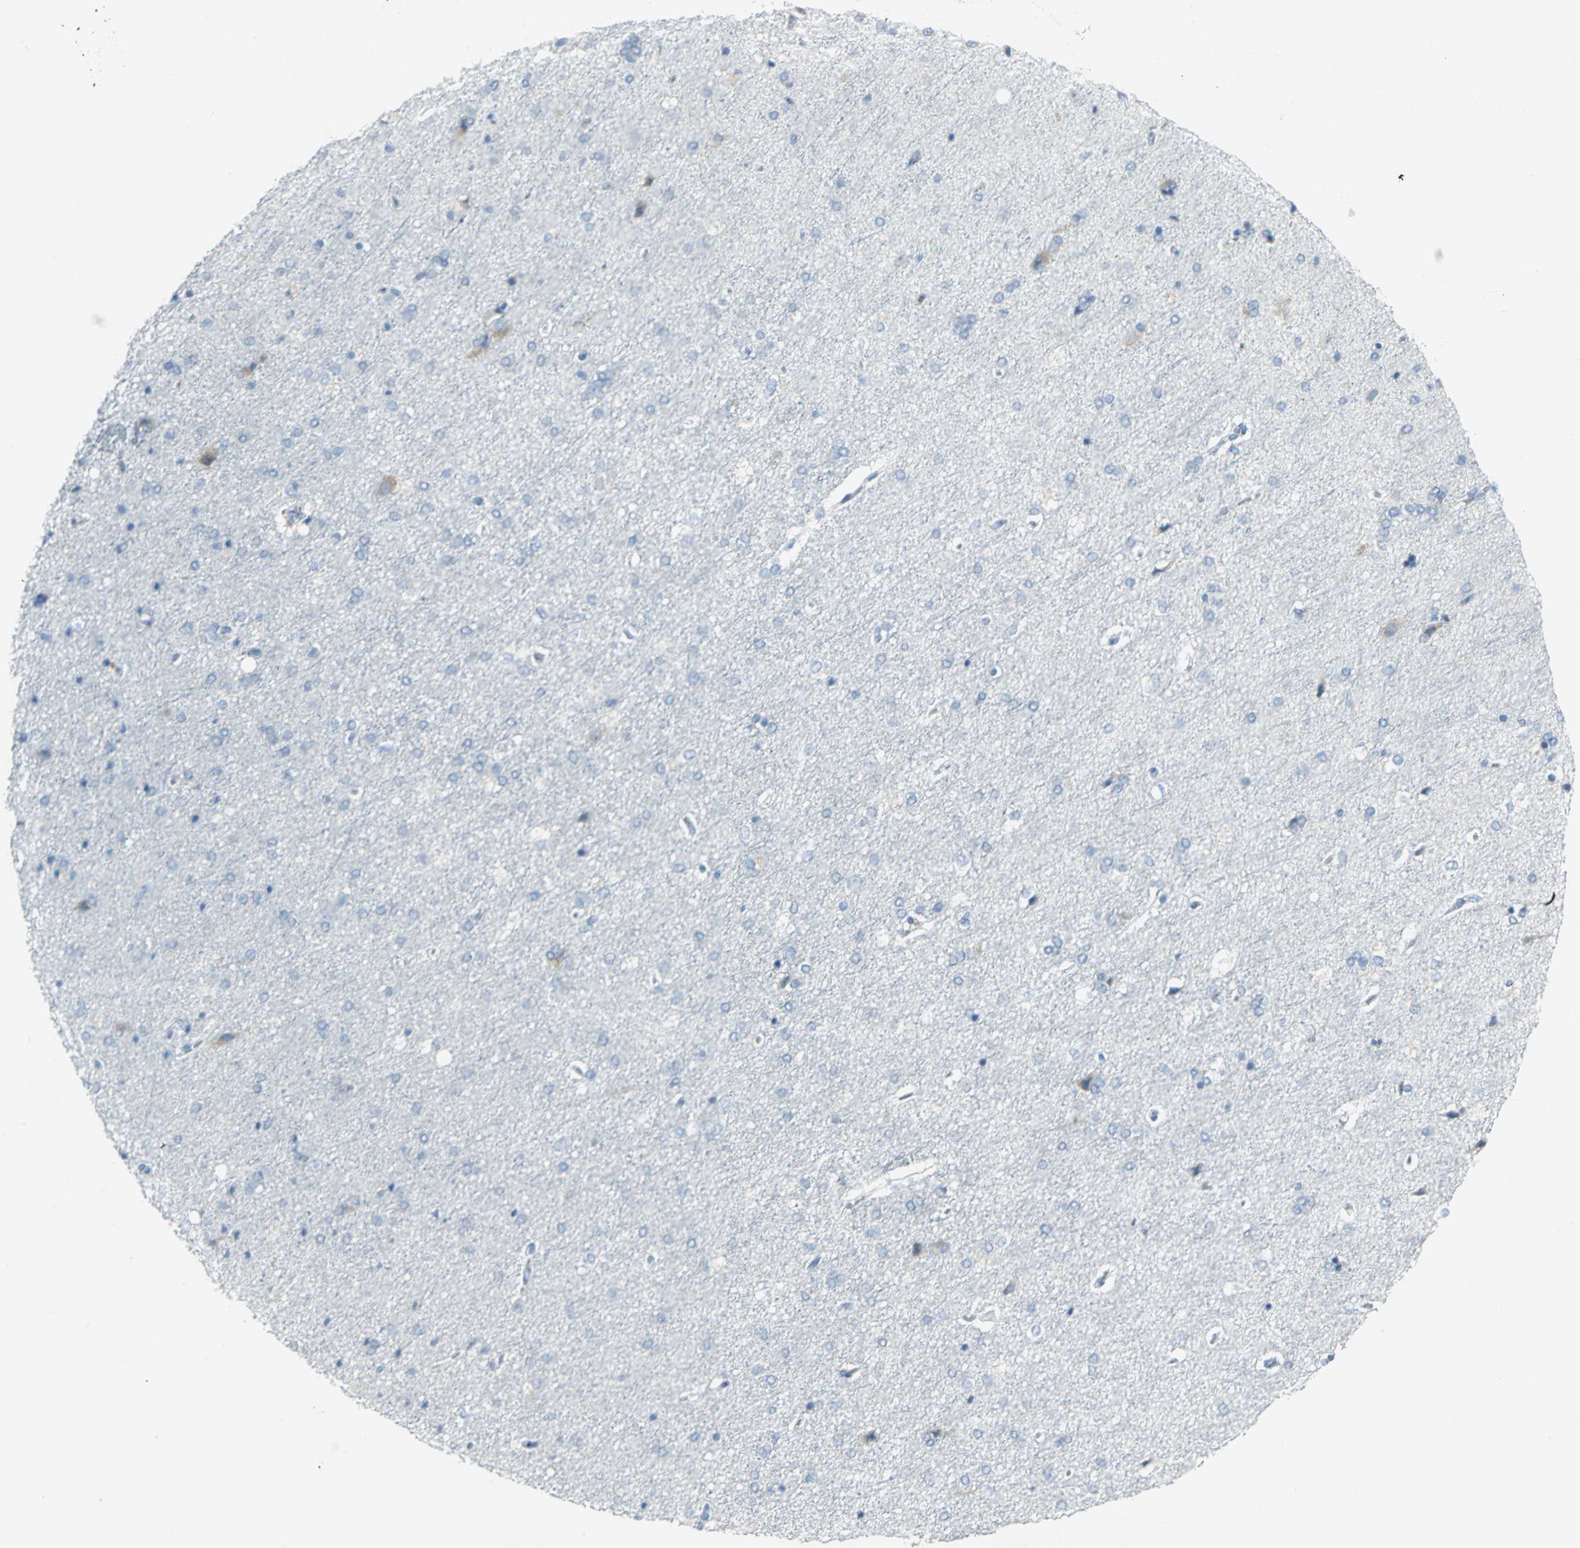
{"staining": {"intensity": "negative", "quantity": "none", "location": "none"}, "tissue": "cerebral cortex", "cell_type": "Endothelial cells", "image_type": "normal", "snomed": [{"axis": "morphology", "description": "Normal tissue, NOS"}, {"axis": "topography", "description": "Cerebral cortex"}], "caption": "Histopathology image shows no significant protein positivity in endothelial cells of unremarkable cerebral cortex. Nuclei are stained in blue.", "gene": "MCM4", "patient": {"sex": "male", "age": 62}}